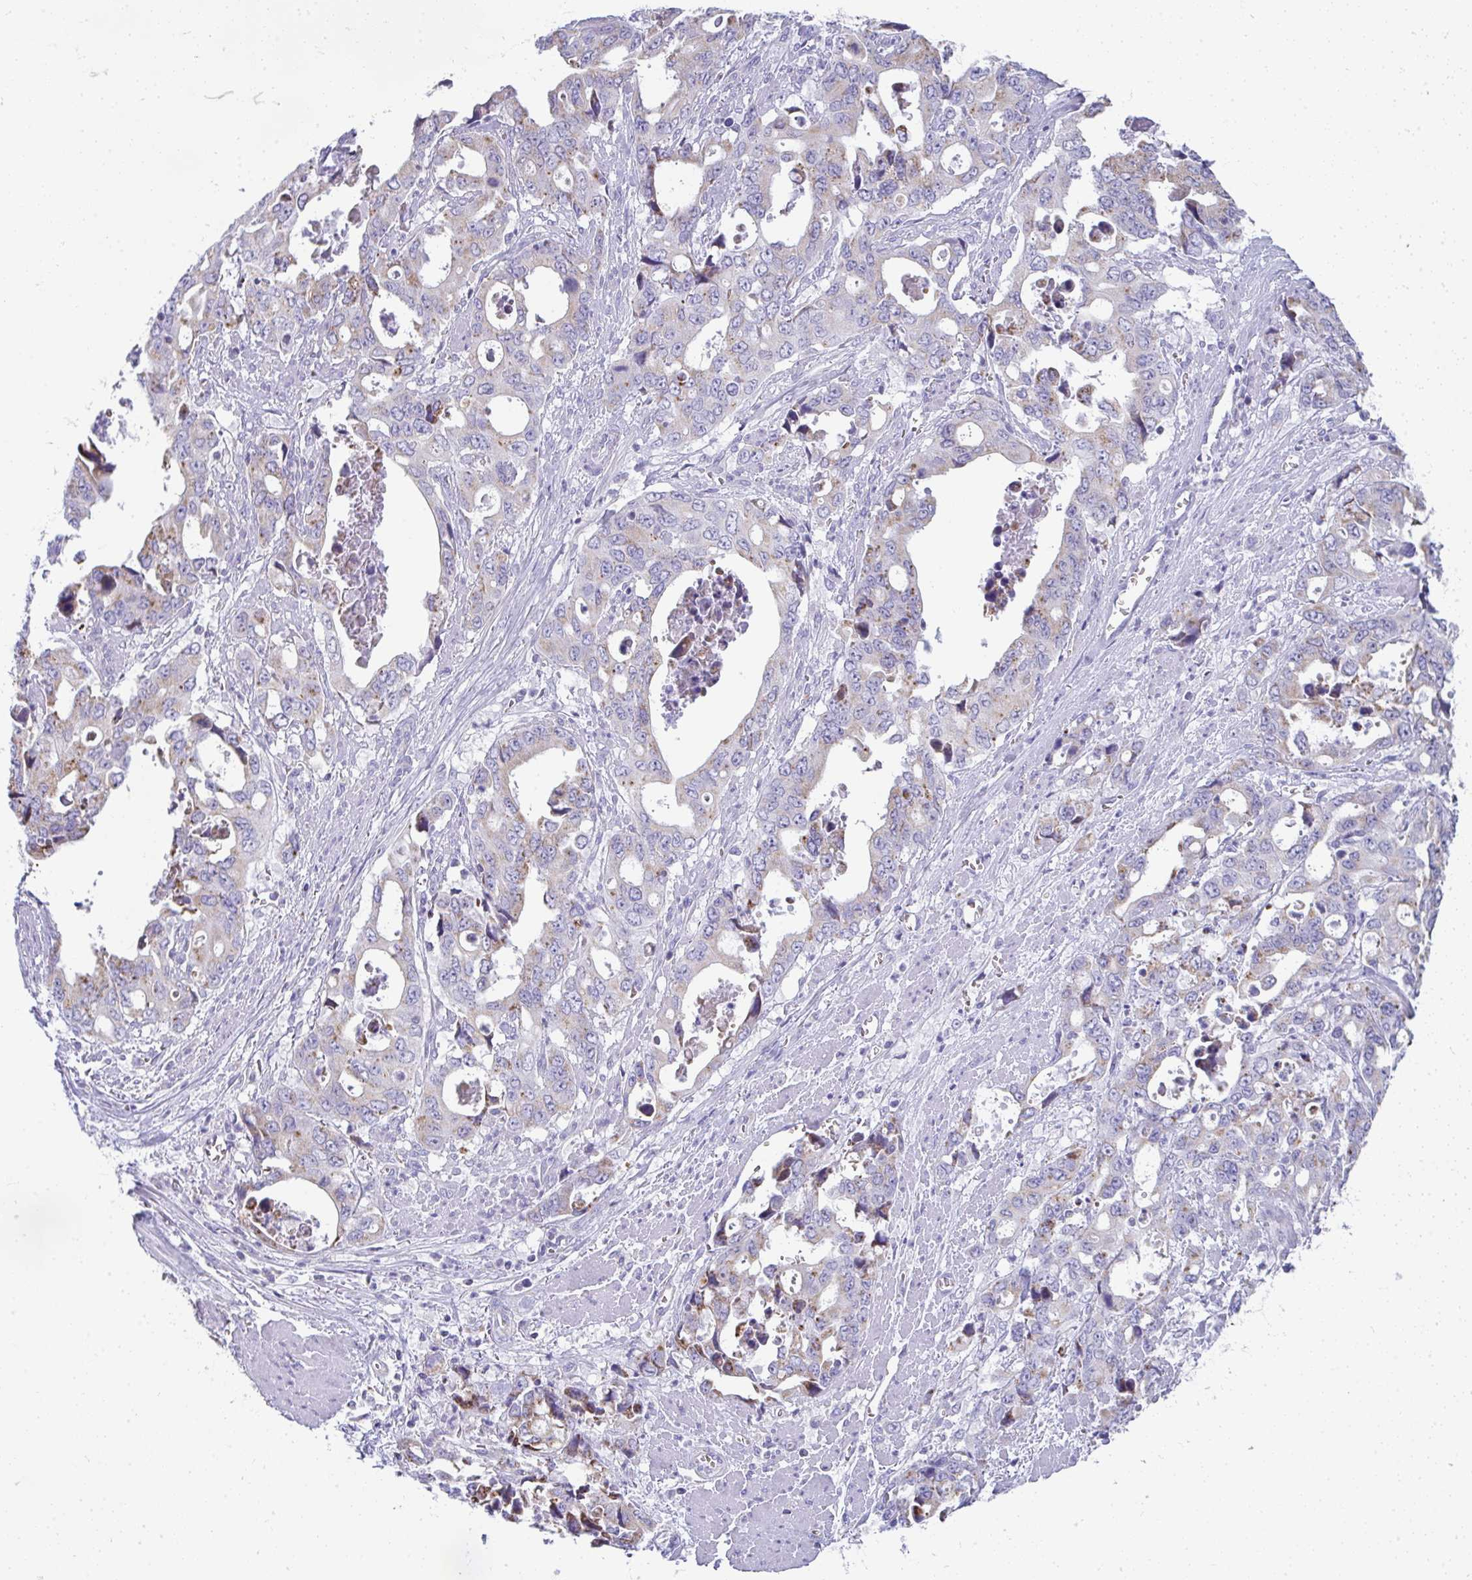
{"staining": {"intensity": "weak", "quantity": "25%-75%", "location": "cytoplasmic/membranous"}, "tissue": "stomach cancer", "cell_type": "Tumor cells", "image_type": "cancer", "snomed": [{"axis": "morphology", "description": "Adenocarcinoma, NOS"}, {"axis": "topography", "description": "Stomach, upper"}], "caption": "Stomach cancer stained with a protein marker displays weak staining in tumor cells.", "gene": "SLC6A1", "patient": {"sex": "male", "age": 74}}